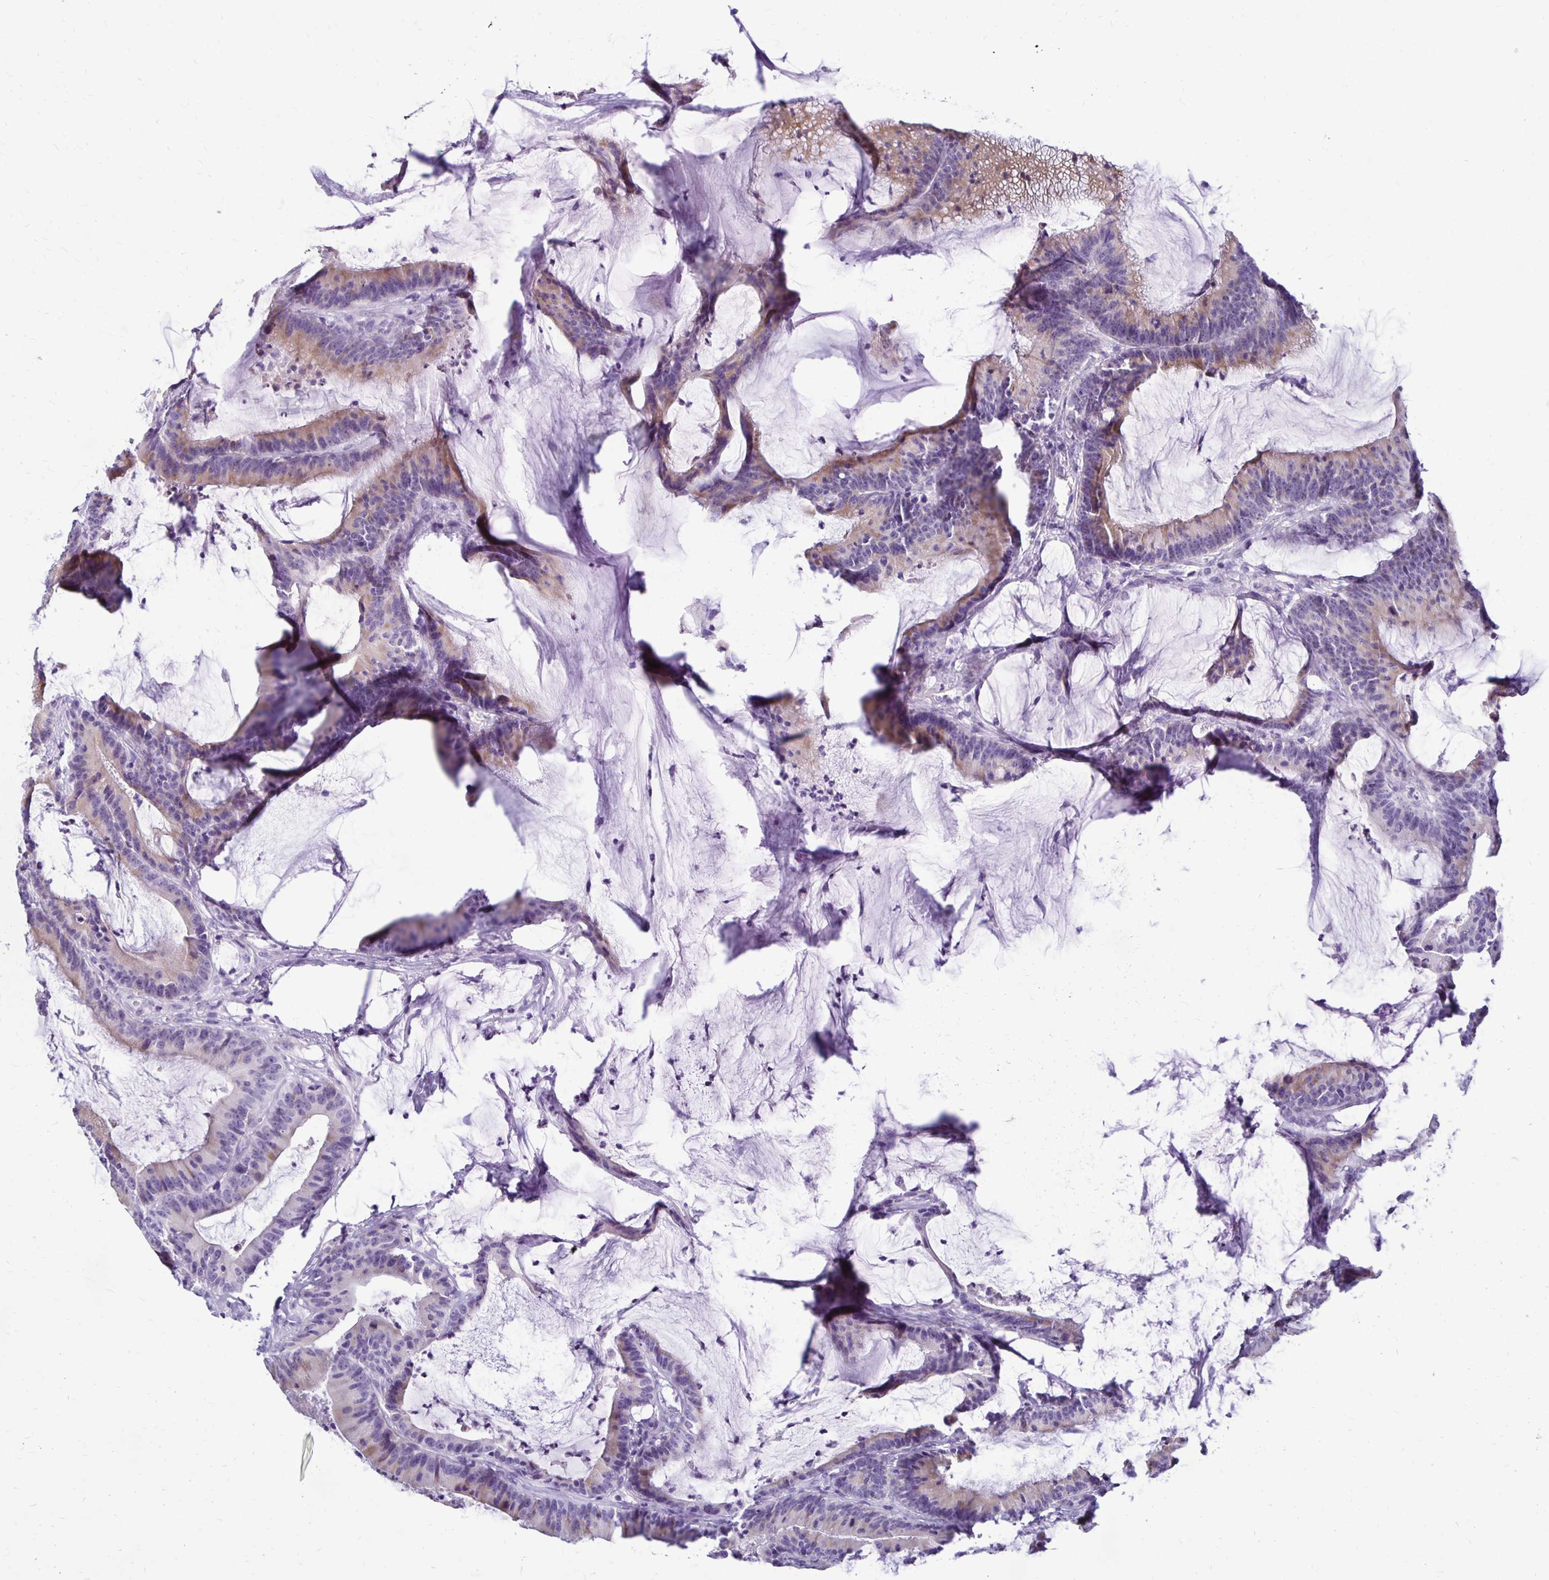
{"staining": {"intensity": "weak", "quantity": "25%-75%", "location": "cytoplasmic/membranous"}, "tissue": "colorectal cancer", "cell_type": "Tumor cells", "image_type": "cancer", "snomed": [{"axis": "morphology", "description": "Adenocarcinoma, NOS"}, {"axis": "topography", "description": "Colon"}], "caption": "A histopathology image of colorectal cancer (adenocarcinoma) stained for a protein displays weak cytoplasmic/membranous brown staining in tumor cells.", "gene": "FNTB", "patient": {"sex": "female", "age": 78}}